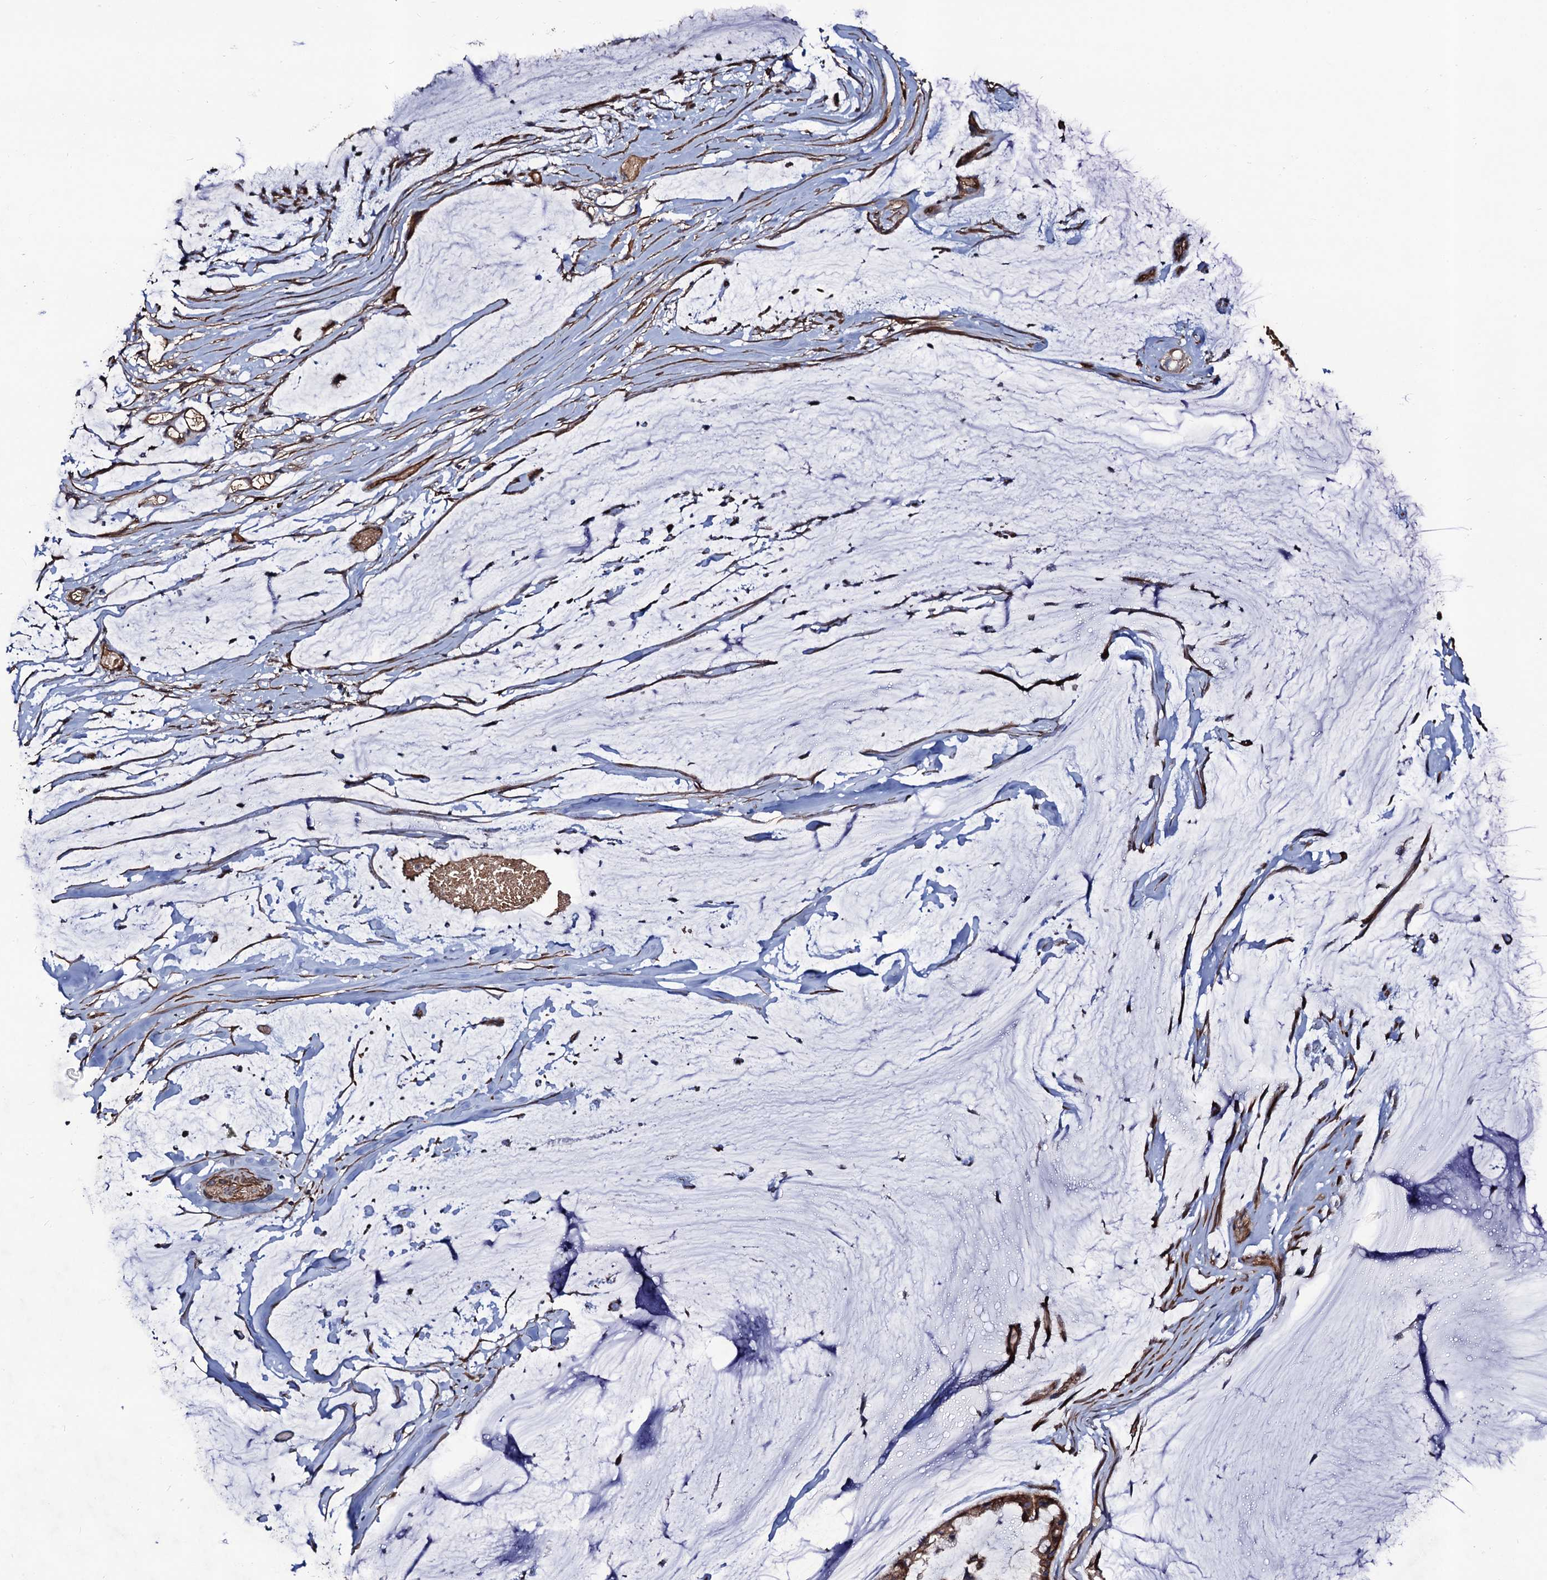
{"staining": {"intensity": "moderate", "quantity": "25%-75%", "location": "cytoplasmic/membranous"}, "tissue": "ovarian cancer", "cell_type": "Tumor cells", "image_type": "cancer", "snomed": [{"axis": "morphology", "description": "Cystadenocarcinoma, mucinous, NOS"}, {"axis": "topography", "description": "Ovary"}], "caption": "Immunohistochemical staining of ovarian cancer demonstrates moderate cytoplasmic/membranous protein staining in about 25%-75% of tumor cells.", "gene": "KXD1", "patient": {"sex": "female", "age": 39}}